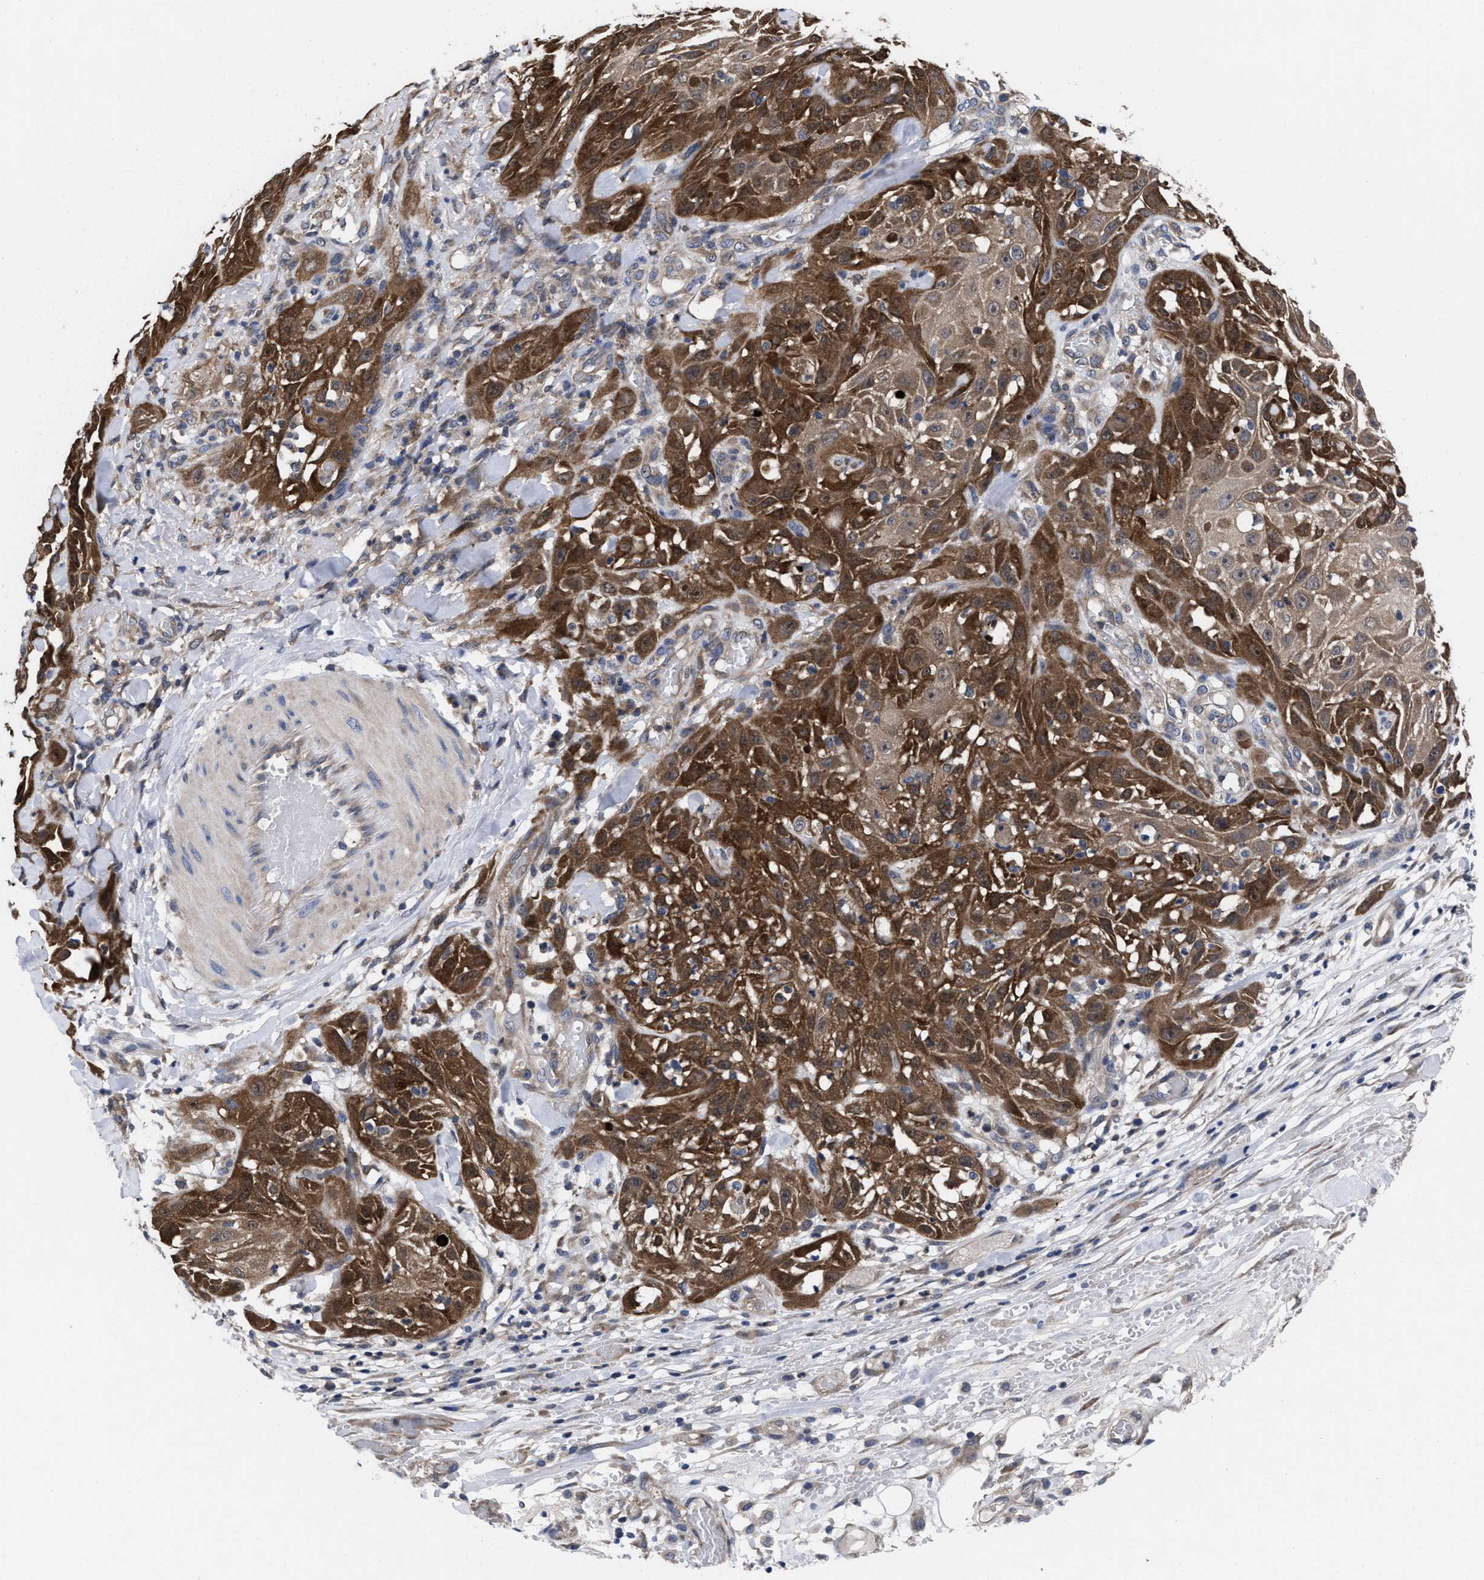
{"staining": {"intensity": "strong", "quantity": ">75%", "location": "cytoplasmic/membranous"}, "tissue": "skin cancer", "cell_type": "Tumor cells", "image_type": "cancer", "snomed": [{"axis": "morphology", "description": "Squamous cell carcinoma, NOS"}, {"axis": "topography", "description": "Skin"}], "caption": "Skin cancer (squamous cell carcinoma) stained for a protein (brown) exhibits strong cytoplasmic/membranous positive expression in about >75% of tumor cells.", "gene": "TXNDC17", "patient": {"sex": "male", "age": 75}}